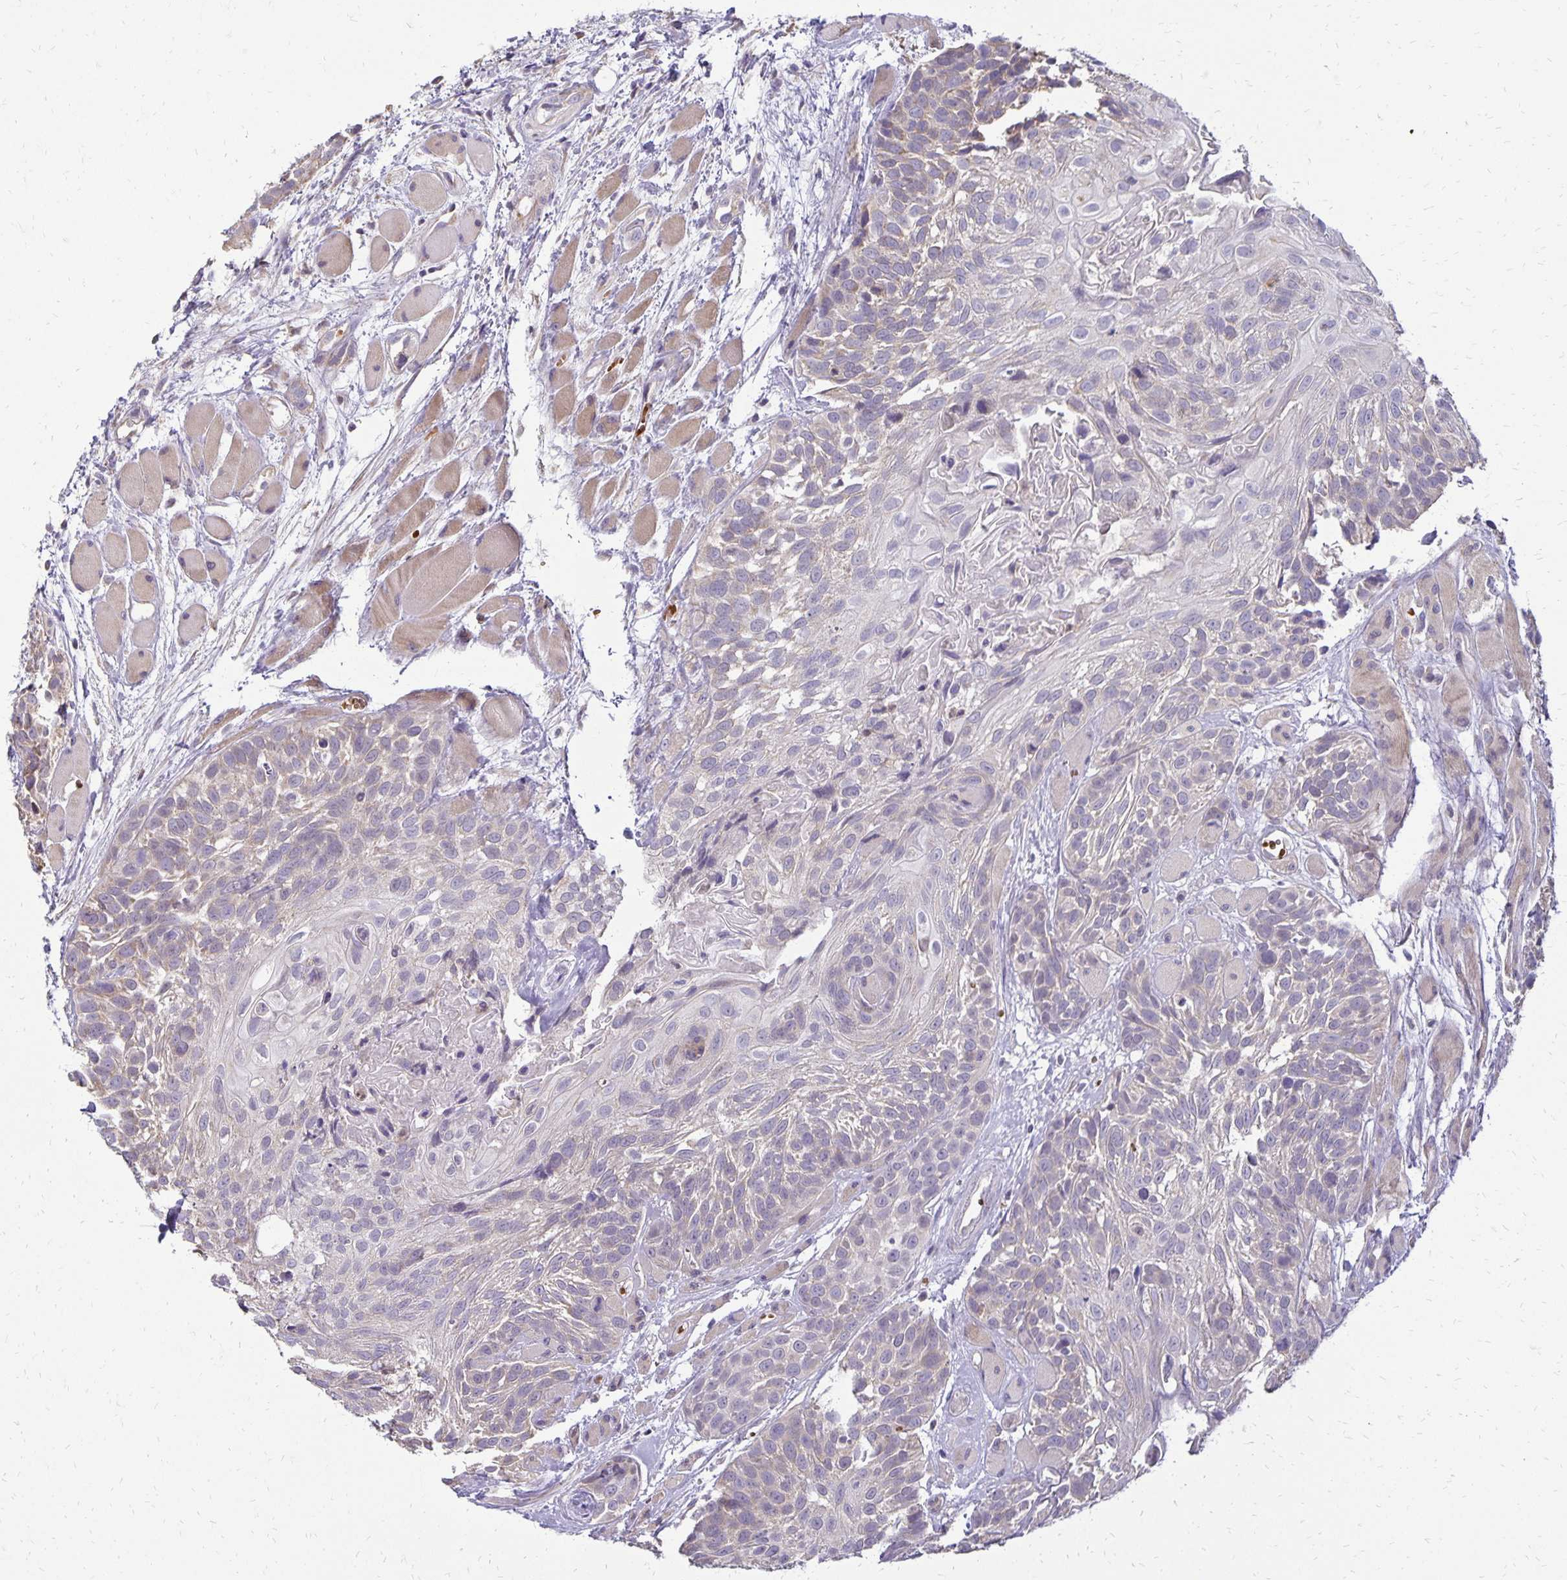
{"staining": {"intensity": "negative", "quantity": "none", "location": "none"}, "tissue": "head and neck cancer", "cell_type": "Tumor cells", "image_type": "cancer", "snomed": [{"axis": "morphology", "description": "Squamous cell carcinoma, NOS"}, {"axis": "topography", "description": "Head-Neck"}], "caption": "DAB immunohistochemical staining of head and neck cancer (squamous cell carcinoma) displays no significant expression in tumor cells.", "gene": "FN3K", "patient": {"sex": "female", "age": 50}}